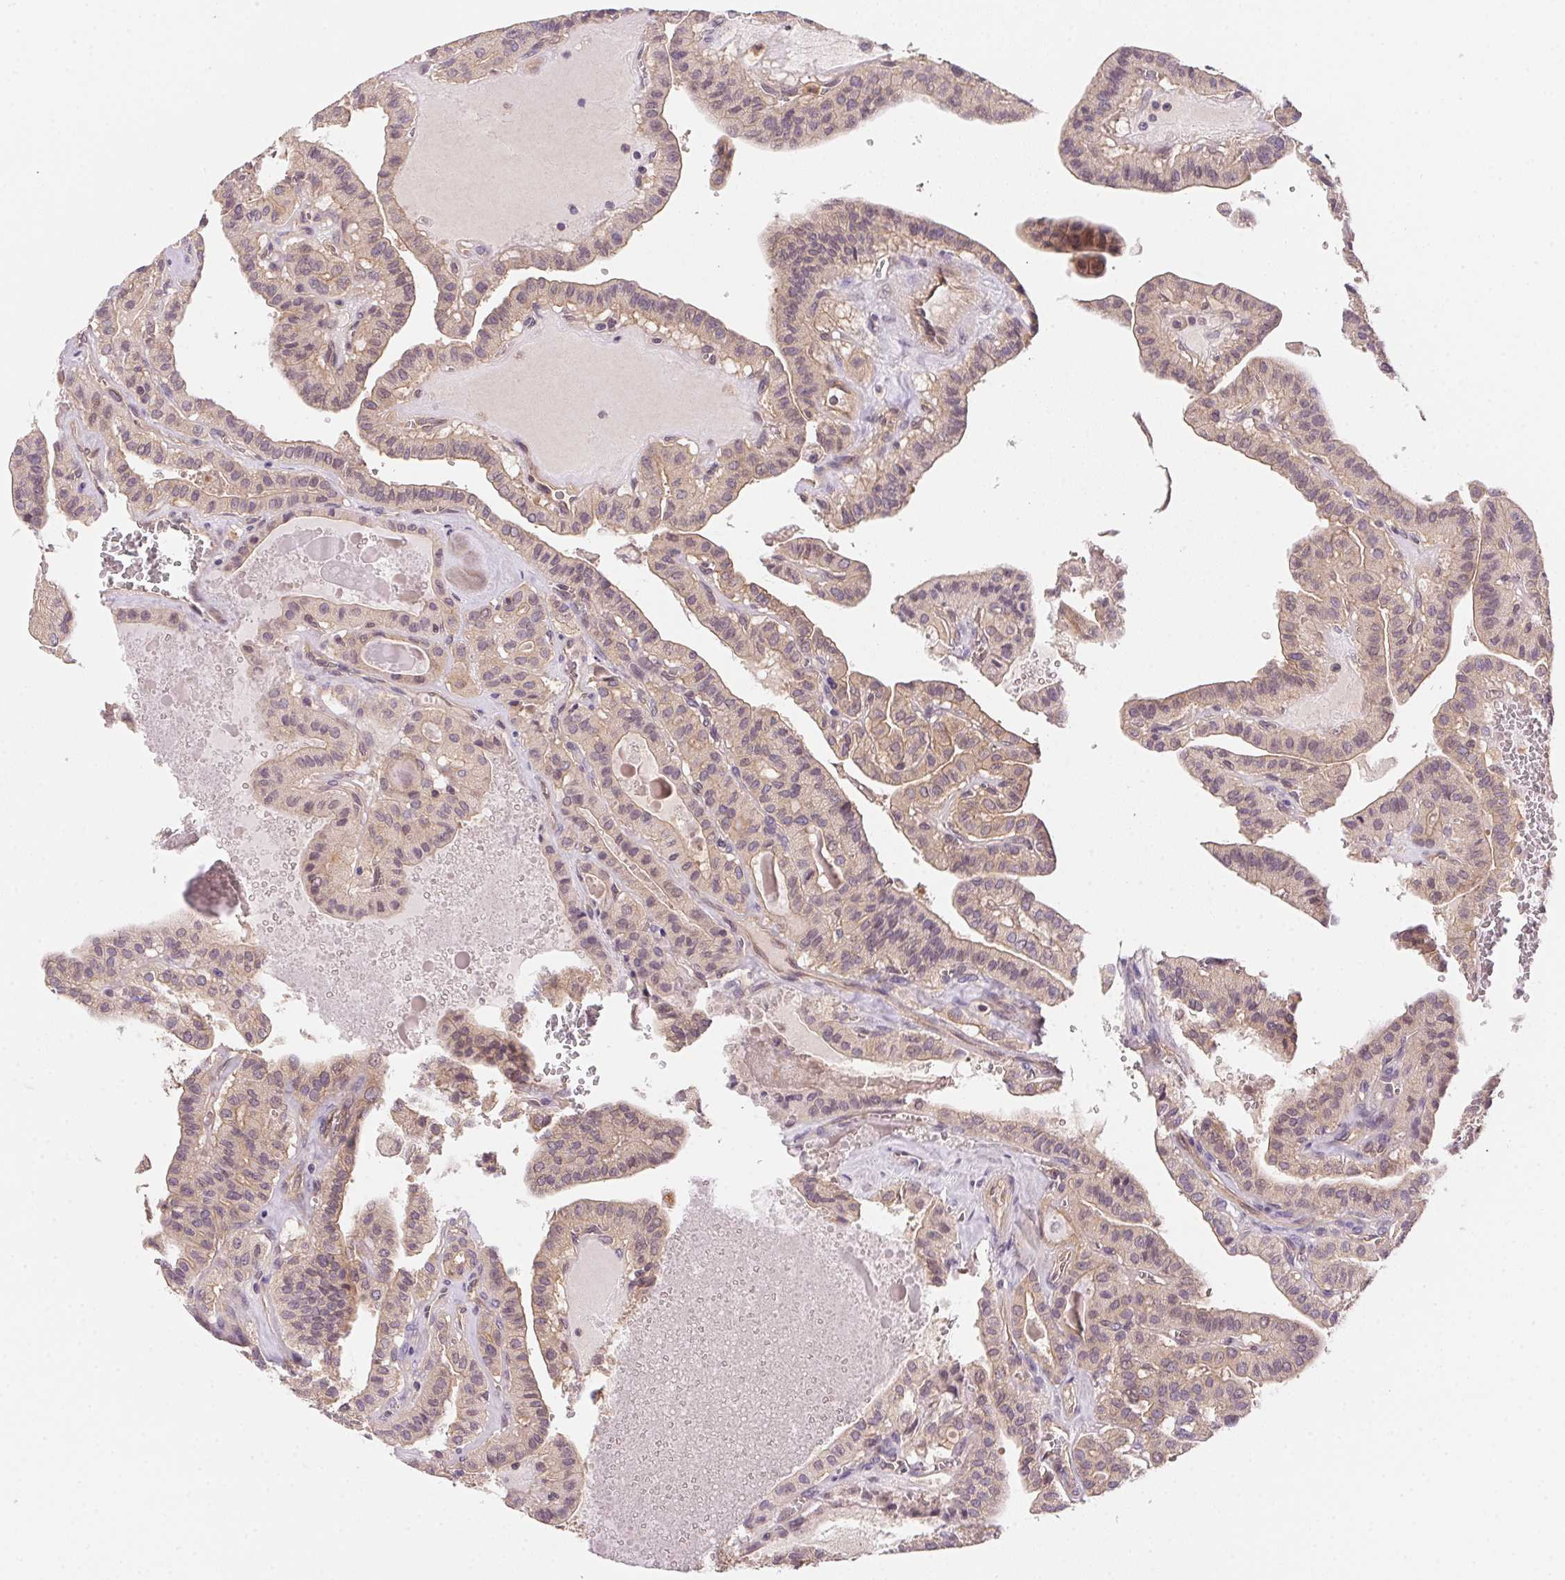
{"staining": {"intensity": "weak", "quantity": ">75%", "location": "cytoplasmic/membranous"}, "tissue": "thyroid cancer", "cell_type": "Tumor cells", "image_type": "cancer", "snomed": [{"axis": "morphology", "description": "Papillary adenocarcinoma, NOS"}, {"axis": "topography", "description": "Thyroid gland"}], "caption": "A photomicrograph of human thyroid papillary adenocarcinoma stained for a protein exhibits weak cytoplasmic/membranous brown staining in tumor cells.", "gene": "PRKAA1", "patient": {"sex": "male", "age": 52}}